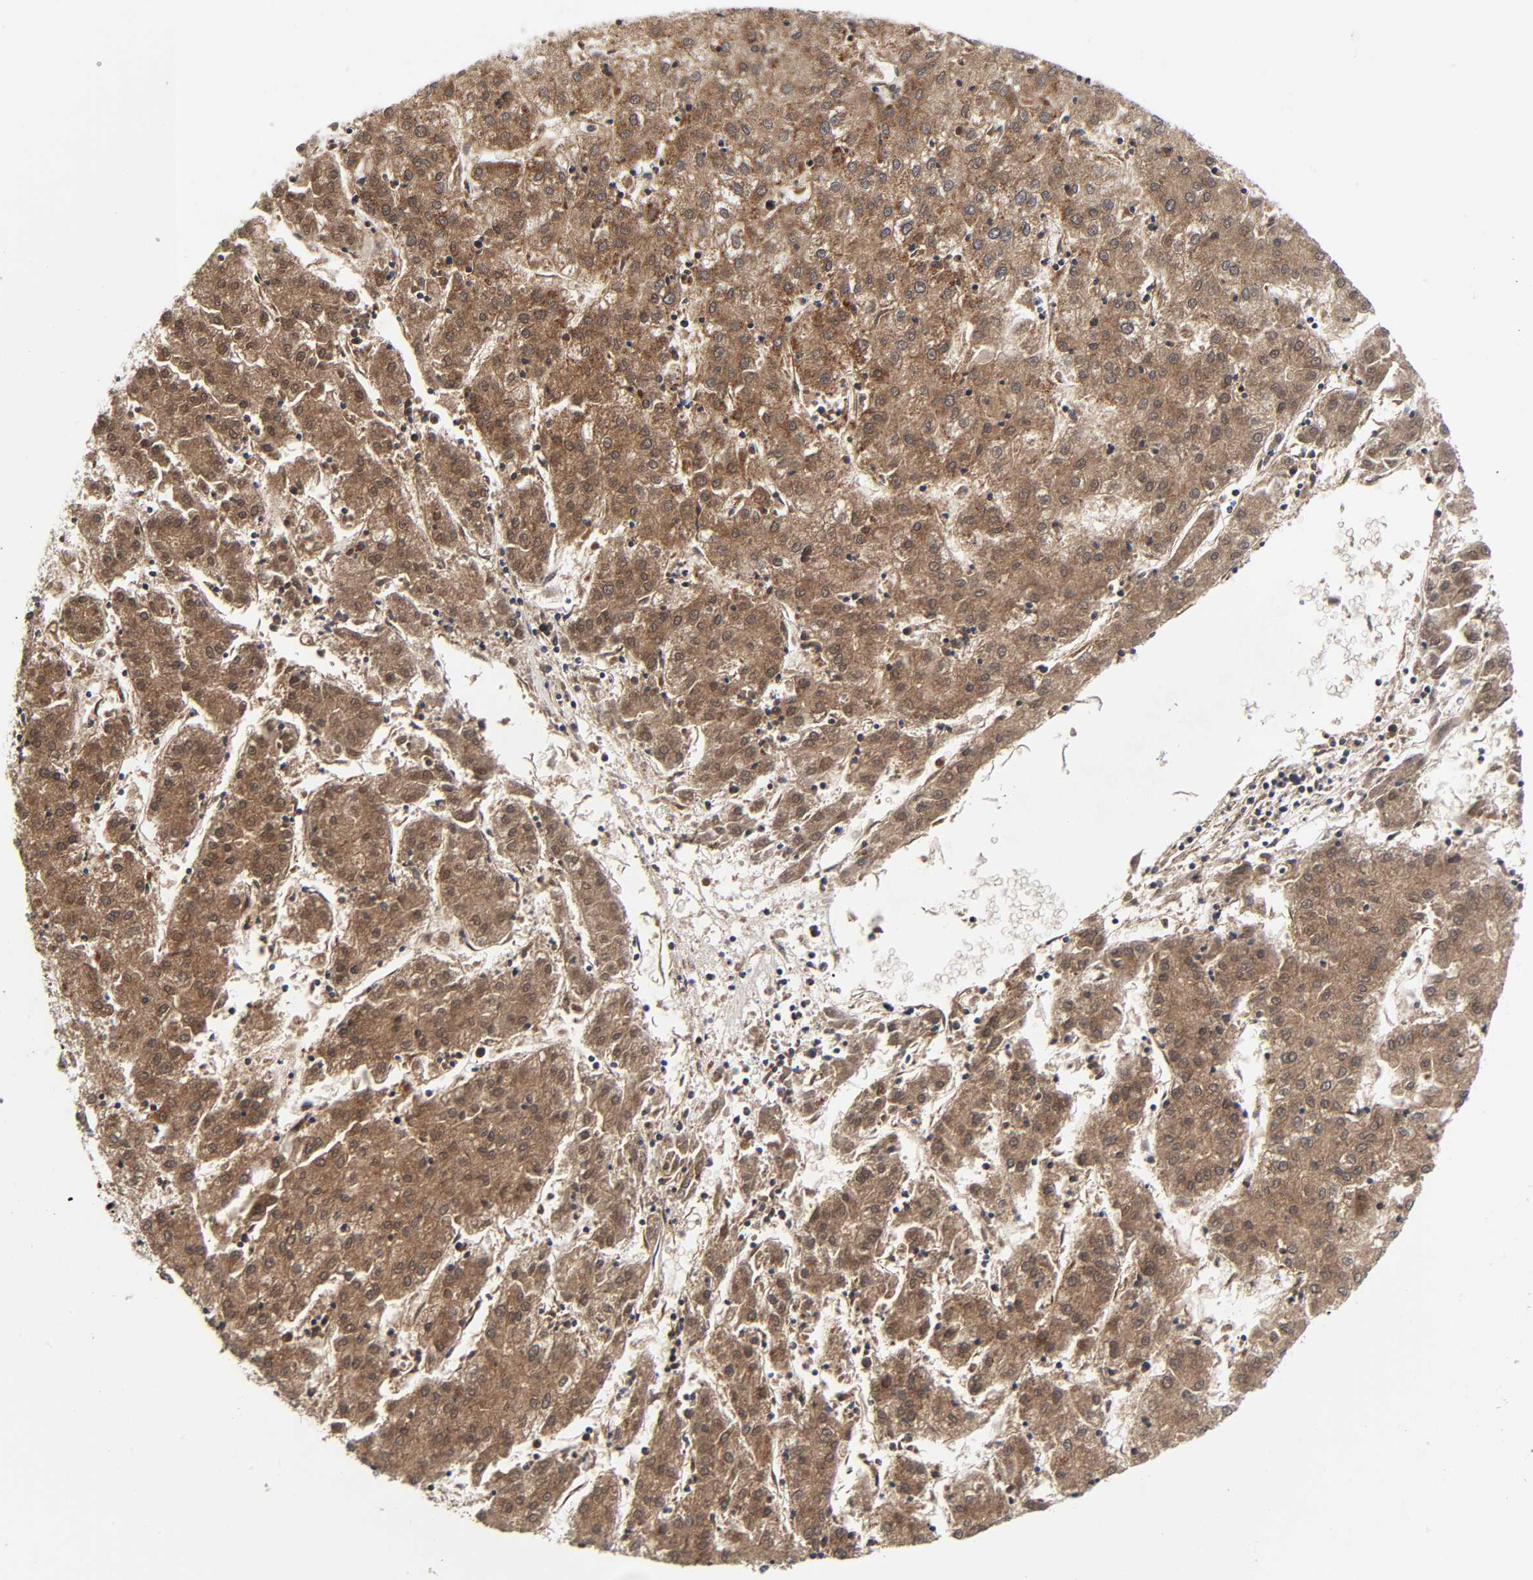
{"staining": {"intensity": "strong", "quantity": ">75%", "location": "cytoplasmic/membranous"}, "tissue": "liver cancer", "cell_type": "Tumor cells", "image_type": "cancer", "snomed": [{"axis": "morphology", "description": "Carcinoma, Hepatocellular, NOS"}, {"axis": "topography", "description": "Liver"}], "caption": "Immunohistochemical staining of hepatocellular carcinoma (liver) reveals high levels of strong cytoplasmic/membranous positivity in approximately >75% of tumor cells. (DAB IHC with brightfield microscopy, high magnification).", "gene": "AOPEP", "patient": {"sex": "male", "age": 72}}